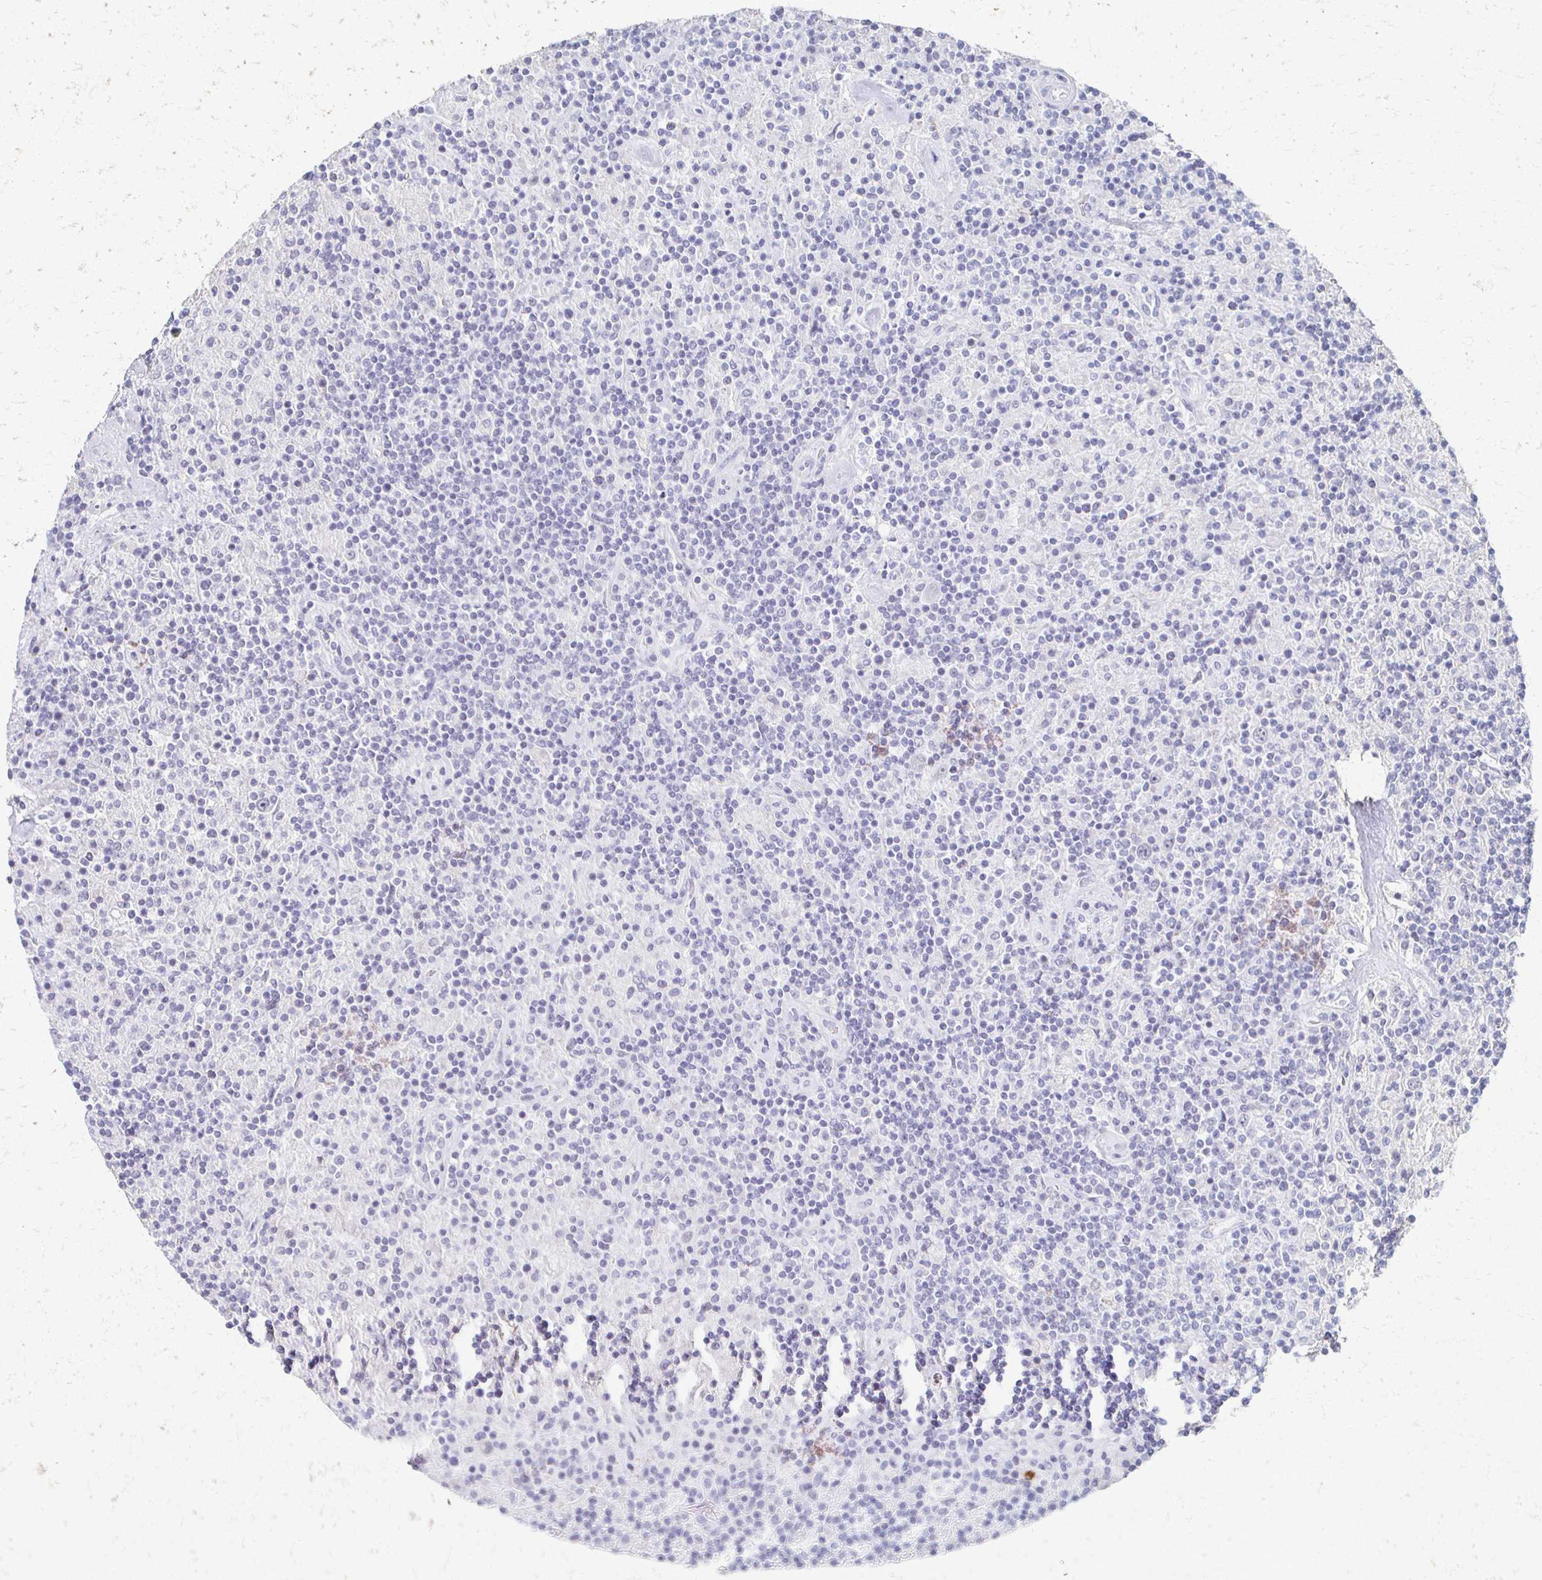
{"staining": {"intensity": "negative", "quantity": "none", "location": "none"}, "tissue": "lymphoma", "cell_type": "Tumor cells", "image_type": "cancer", "snomed": [{"axis": "morphology", "description": "Hodgkin's disease, NOS"}, {"axis": "topography", "description": "Lymph node"}], "caption": "Immunohistochemistry photomicrograph of neoplastic tissue: lymphoma stained with DAB (3,3'-diaminobenzidine) displays no significant protein positivity in tumor cells.", "gene": "CXCR2", "patient": {"sex": "male", "age": 70}}